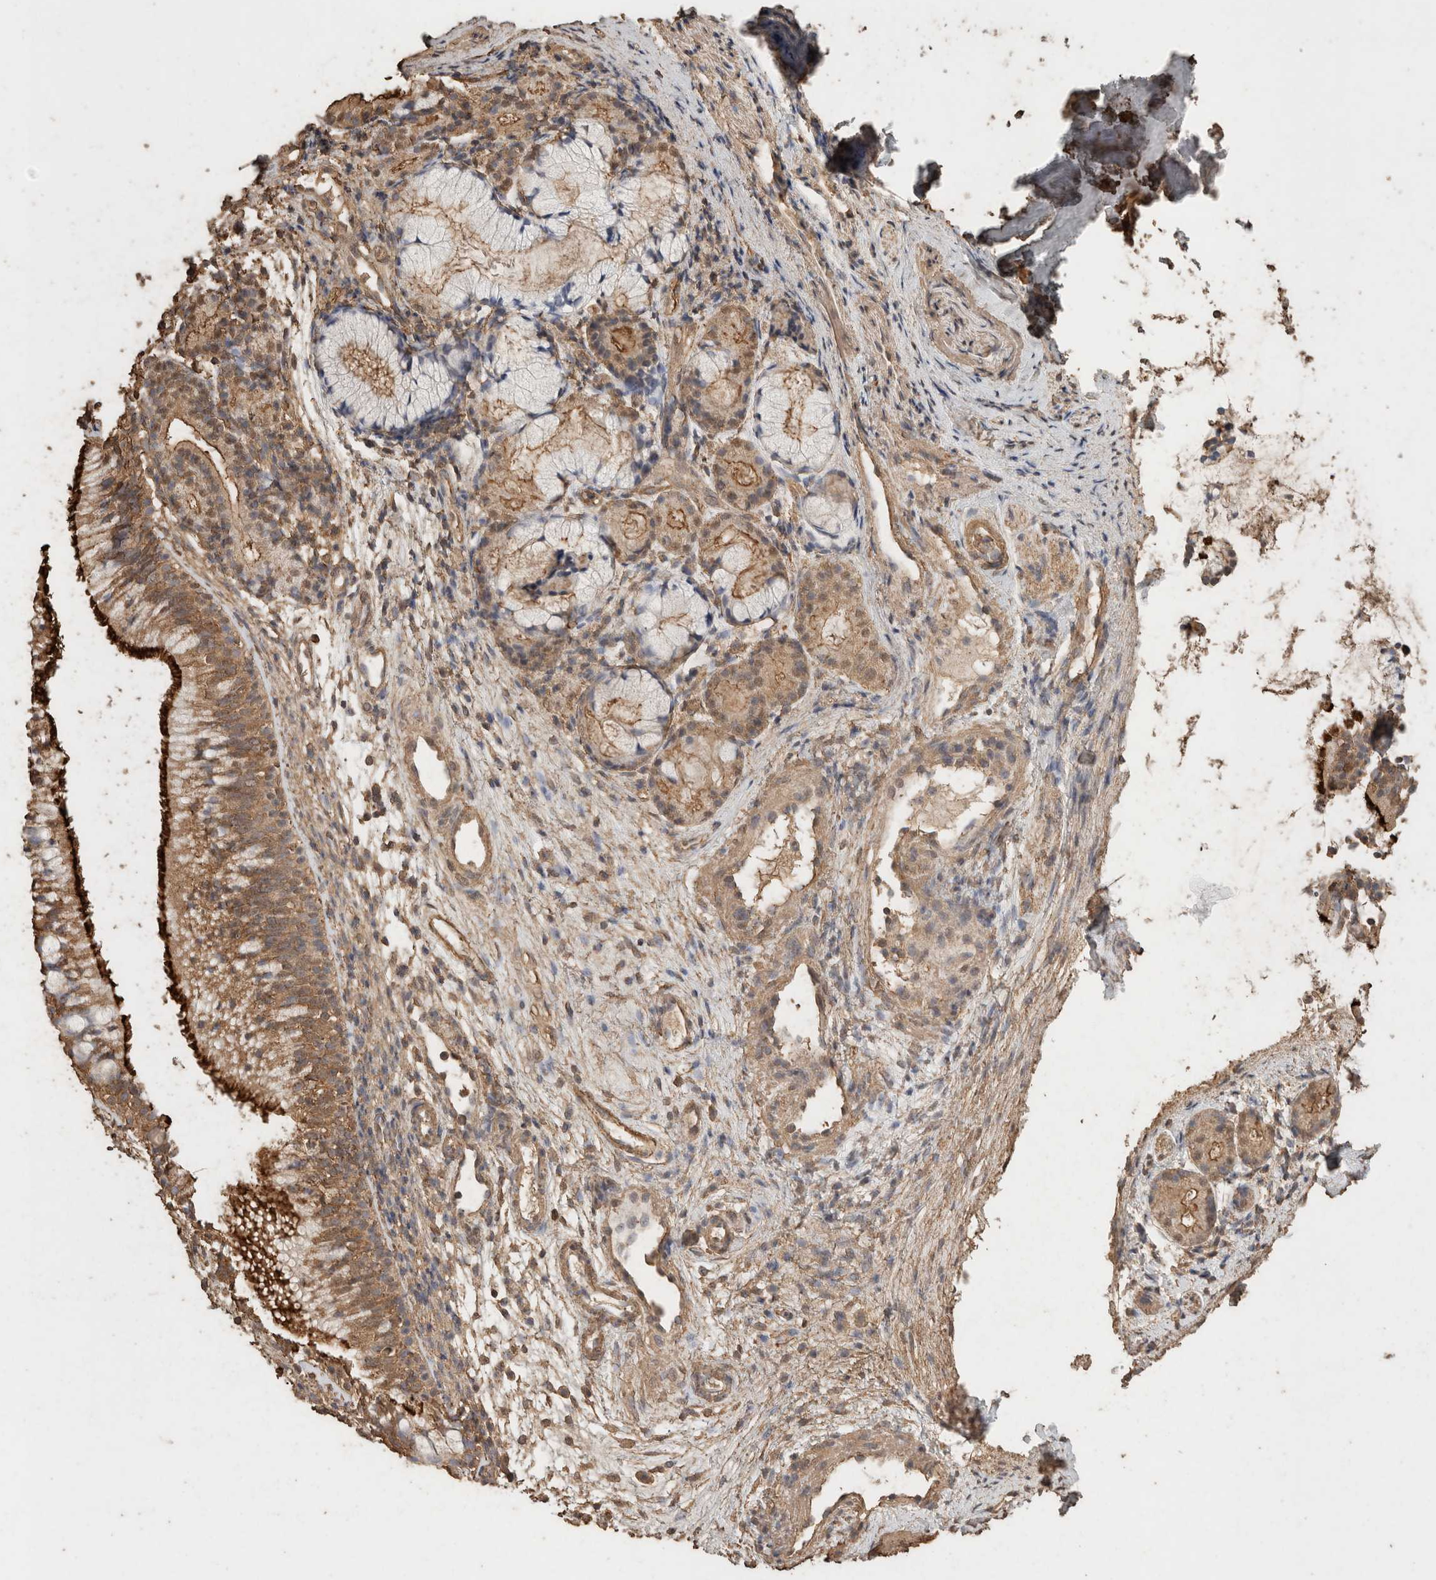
{"staining": {"intensity": "strong", "quantity": ">75%", "location": "cytoplasmic/membranous"}, "tissue": "nasopharynx", "cell_type": "Respiratory epithelial cells", "image_type": "normal", "snomed": [{"axis": "morphology", "description": "Normal tissue, NOS"}, {"axis": "morphology", "description": "Inflammation, NOS"}, {"axis": "topography", "description": "Nasopharynx"}], "caption": "An immunohistochemistry (IHC) image of normal tissue is shown. Protein staining in brown shows strong cytoplasmic/membranous positivity in nasopharynx within respiratory epithelial cells.", "gene": "CX3CL1", "patient": {"sex": "female", "age": 19}}